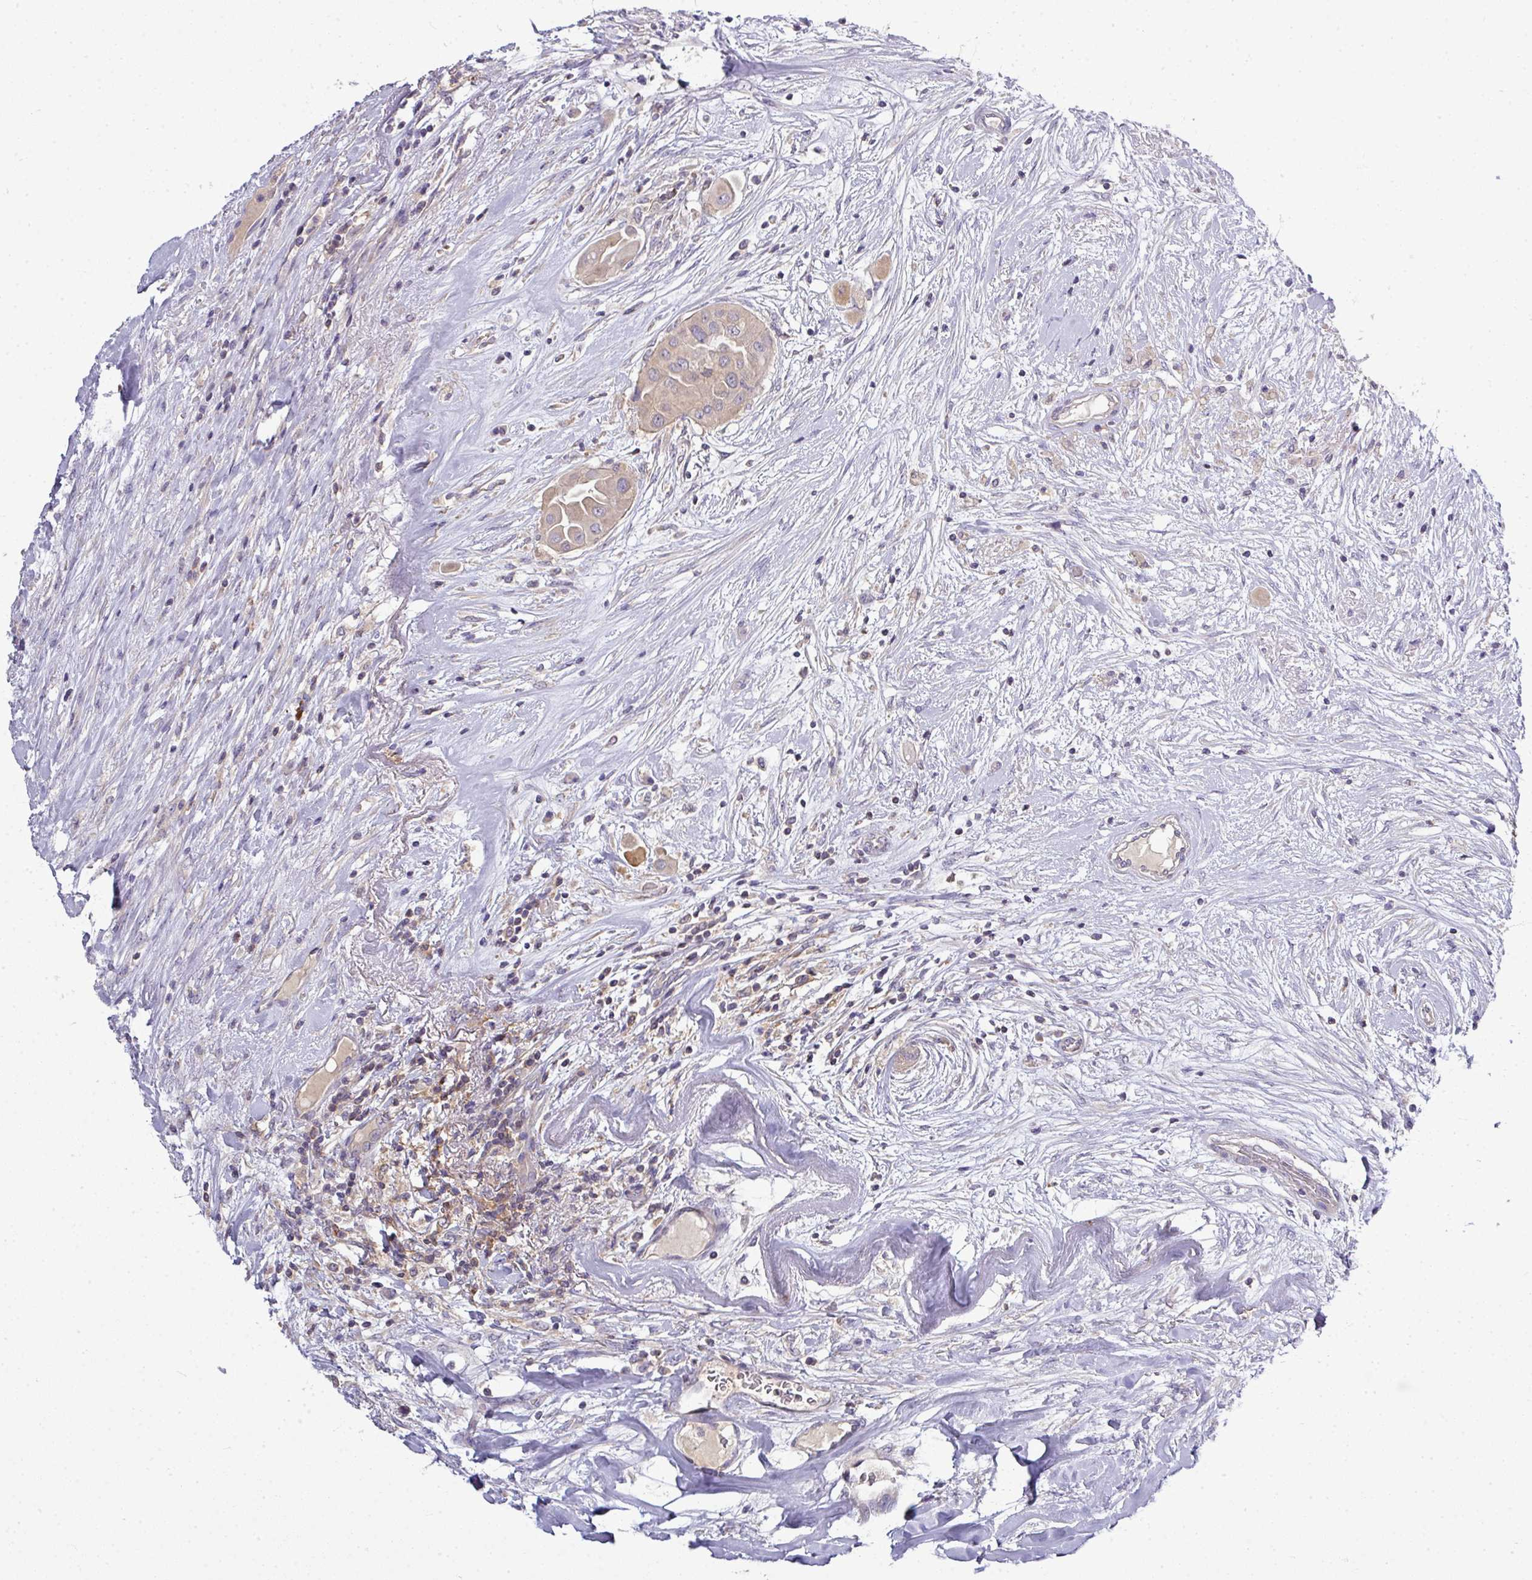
{"staining": {"intensity": "weak", "quantity": ">75%", "location": "cytoplasmic/membranous"}, "tissue": "thyroid cancer", "cell_type": "Tumor cells", "image_type": "cancer", "snomed": [{"axis": "morphology", "description": "Papillary adenocarcinoma, NOS"}, {"axis": "topography", "description": "Thyroid gland"}], "caption": "The histopathology image reveals staining of thyroid papillary adenocarcinoma, revealing weak cytoplasmic/membranous protein expression (brown color) within tumor cells. The staining was performed using DAB, with brown indicating positive protein expression. Nuclei are stained blue with hematoxylin.", "gene": "STAT5A", "patient": {"sex": "female", "age": 59}}